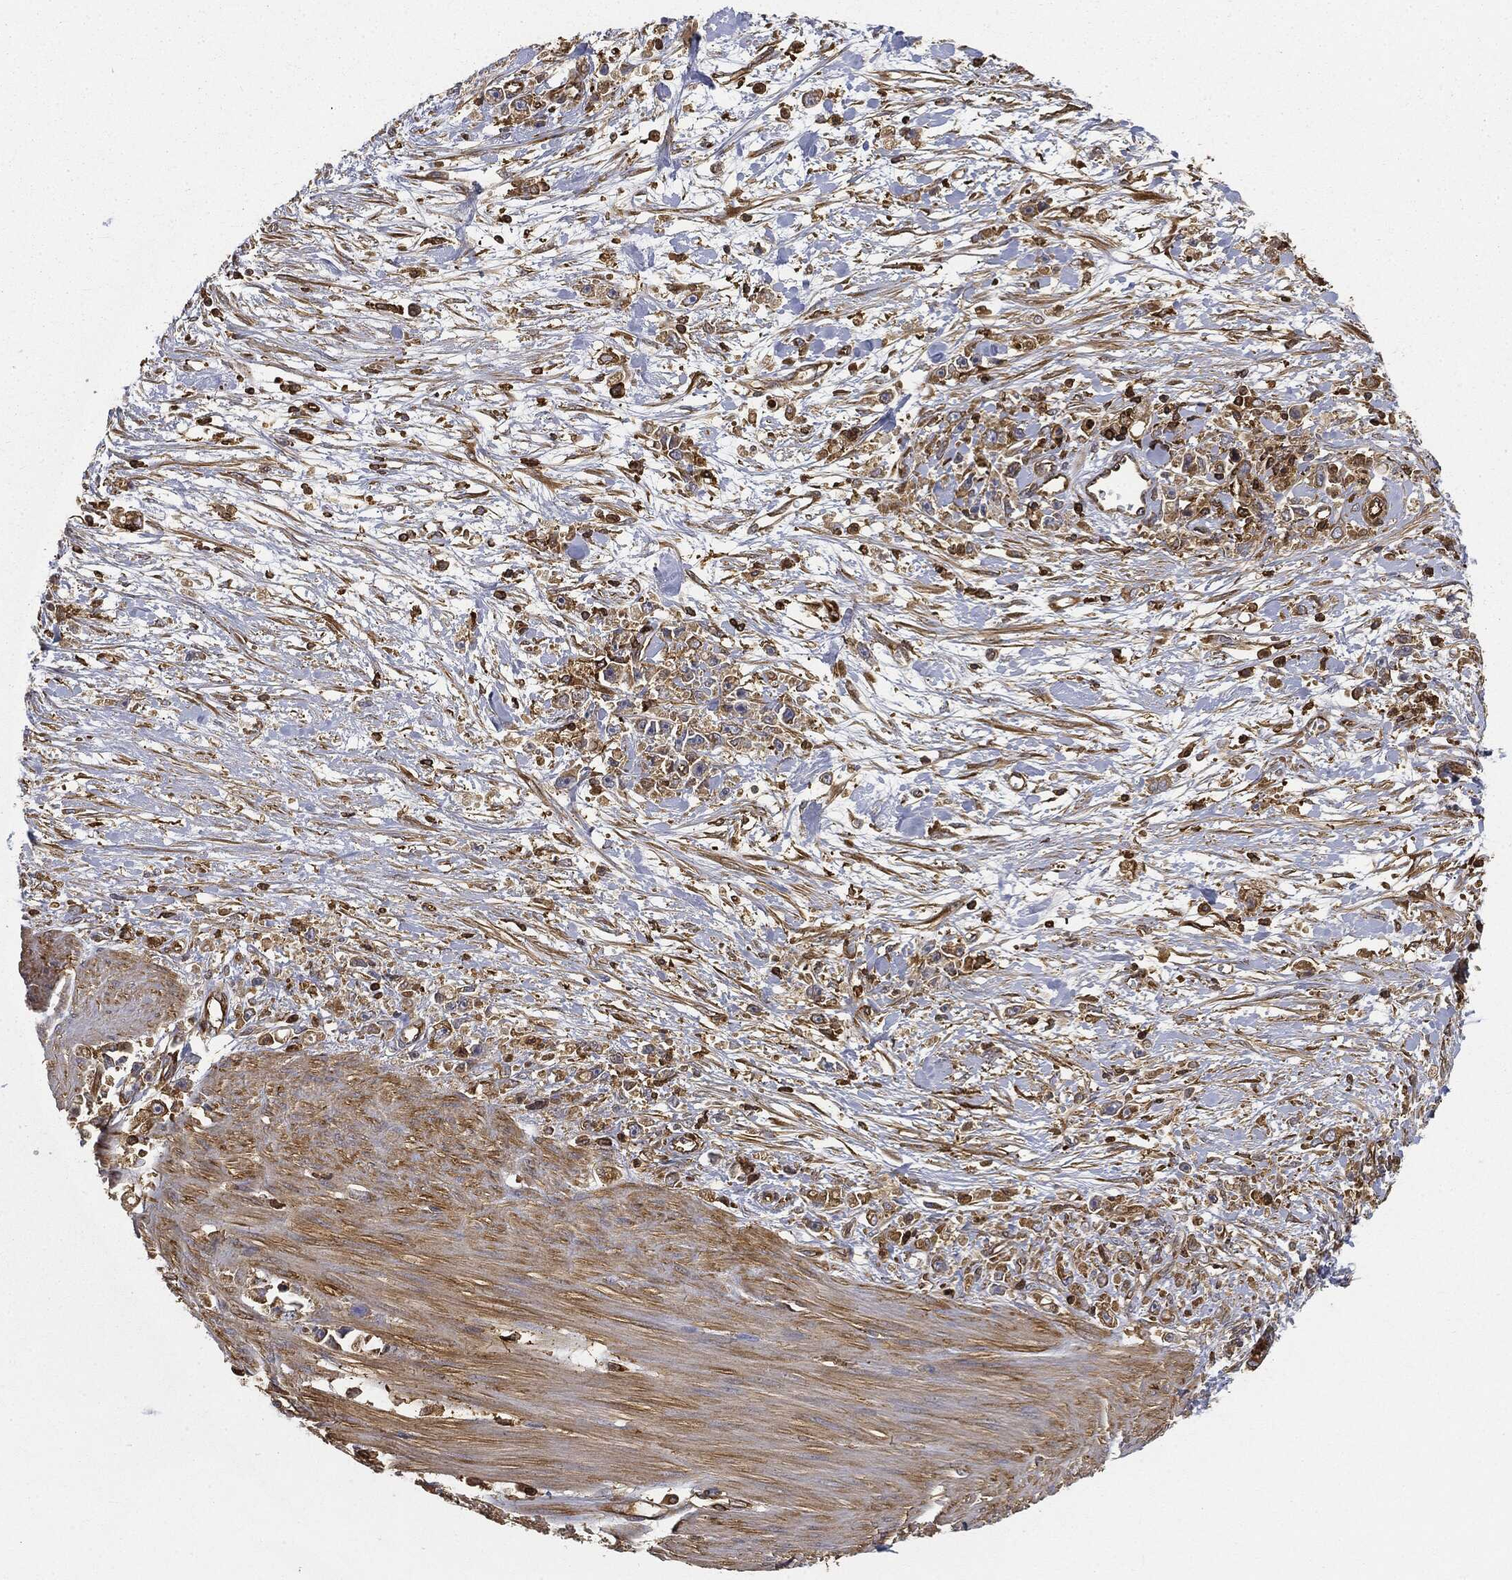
{"staining": {"intensity": "moderate", "quantity": ">75%", "location": "cytoplasmic/membranous"}, "tissue": "stomach cancer", "cell_type": "Tumor cells", "image_type": "cancer", "snomed": [{"axis": "morphology", "description": "Adenocarcinoma, NOS"}, {"axis": "topography", "description": "Stomach"}], "caption": "IHC staining of stomach cancer (adenocarcinoma), which displays medium levels of moderate cytoplasmic/membranous positivity in approximately >75% of tumor cells indicating moderate cytoplasmic/membranous protein expression. The staining was performed using DAB (3,3'-diaminobenzidine) (brown) for protein detection and nuclei were counterstained in hematoxylin (blue).", "gene": "WDR1", "patient": {"sex": "female", "age": 59}}